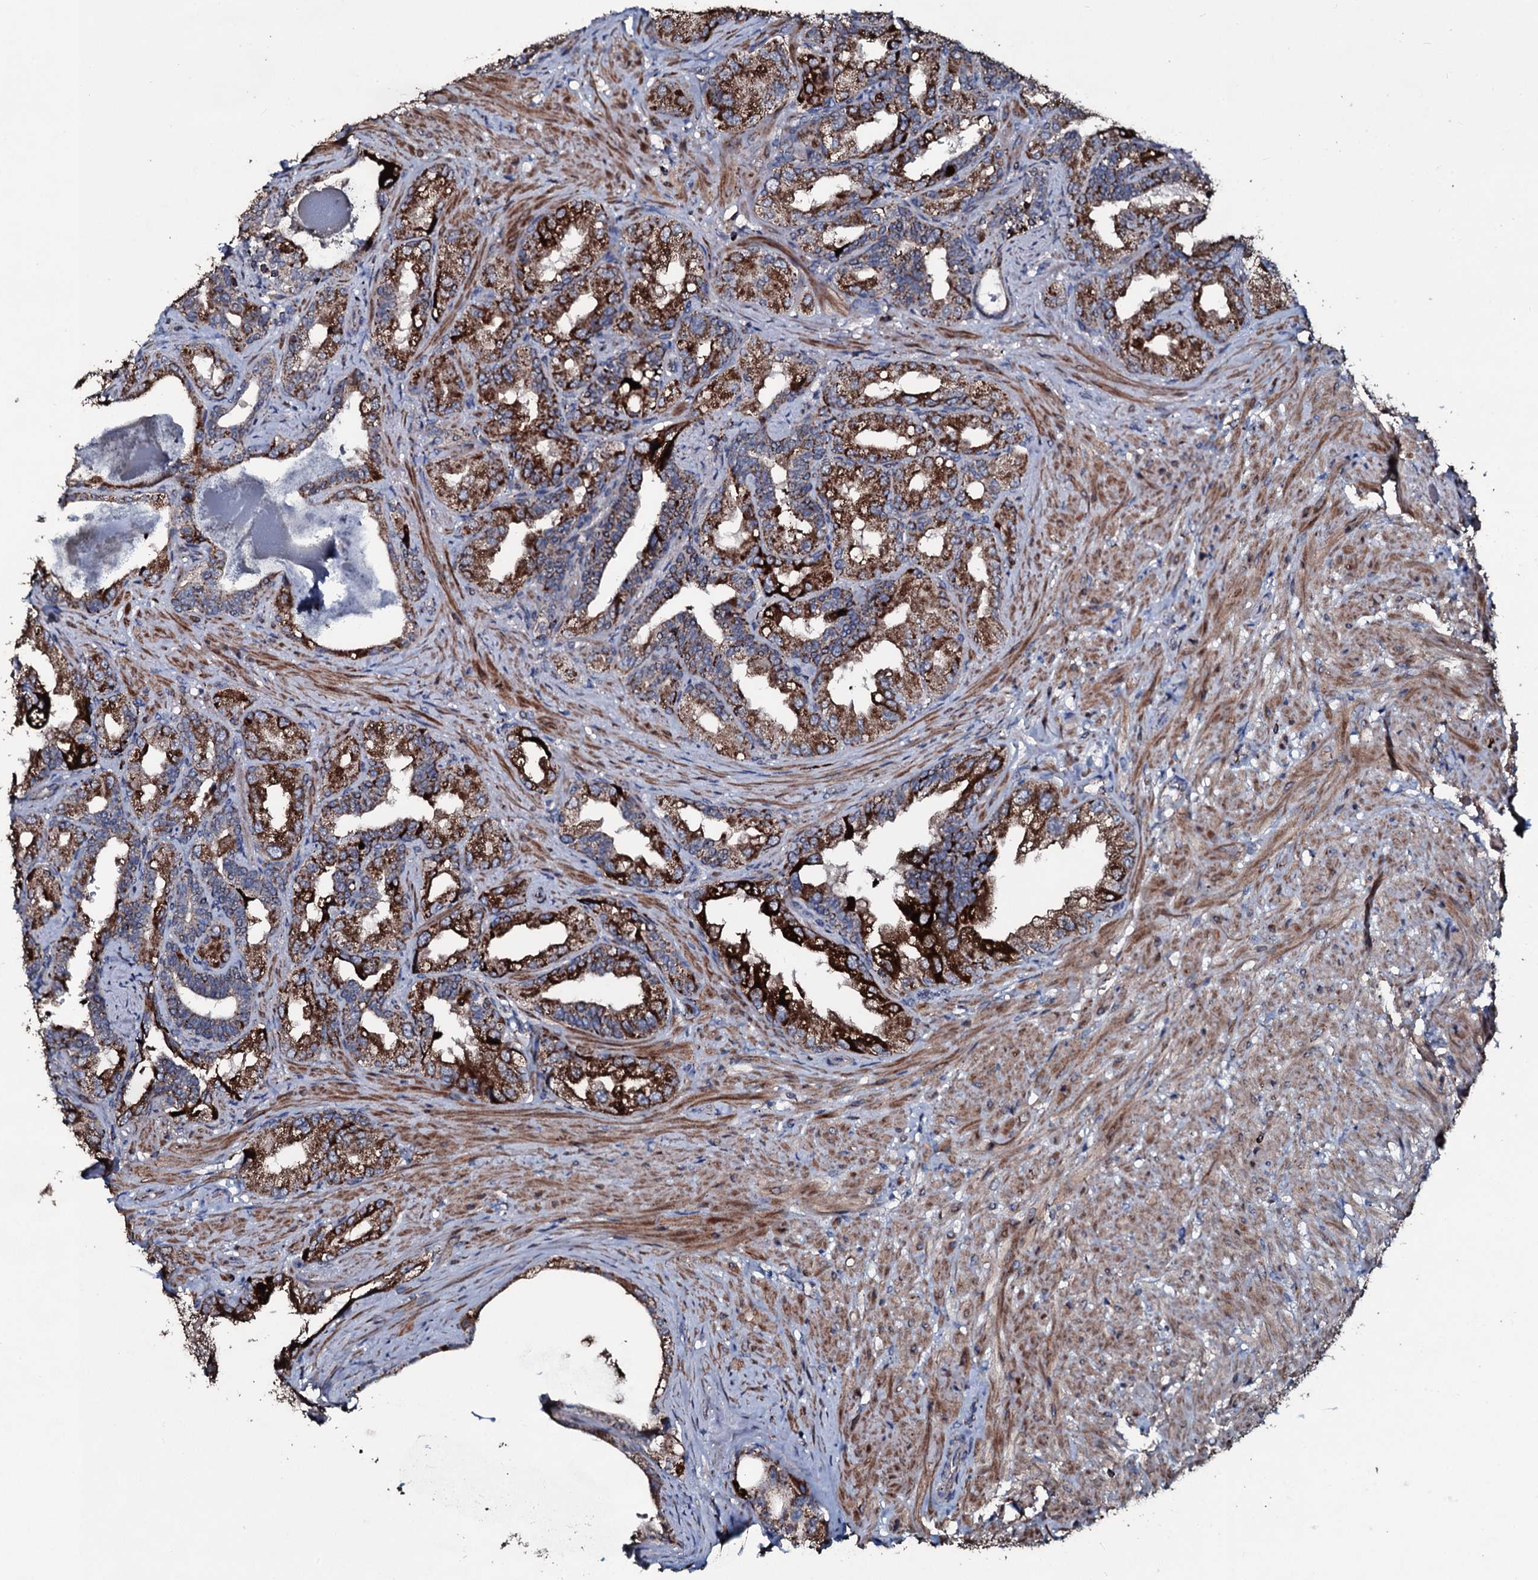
{"staining": {"intensity": "strong", "quantity": ">75%", "location": "cytoplasmic/membranous"}, "tissue": "seminal vesicle", "cell_type": "Glandular cells", "image_type": "normal", "snomed": [{"axis": "morphology", "description": "Normal tissue, NOS"}, {"axis": "topography", "description": "Seminal veicle"}, {"axis": "topography", "description": "Peripheral nerve tissue"}], "caption": "Immunohistochemical staining of benign seminal vesicle exhibits high levels of strong cytoplasmic/membranous staining in about >75% of glandular cells.", "gene": "DYNC2I2", "patient": {"sex": "male", "age": 63}}